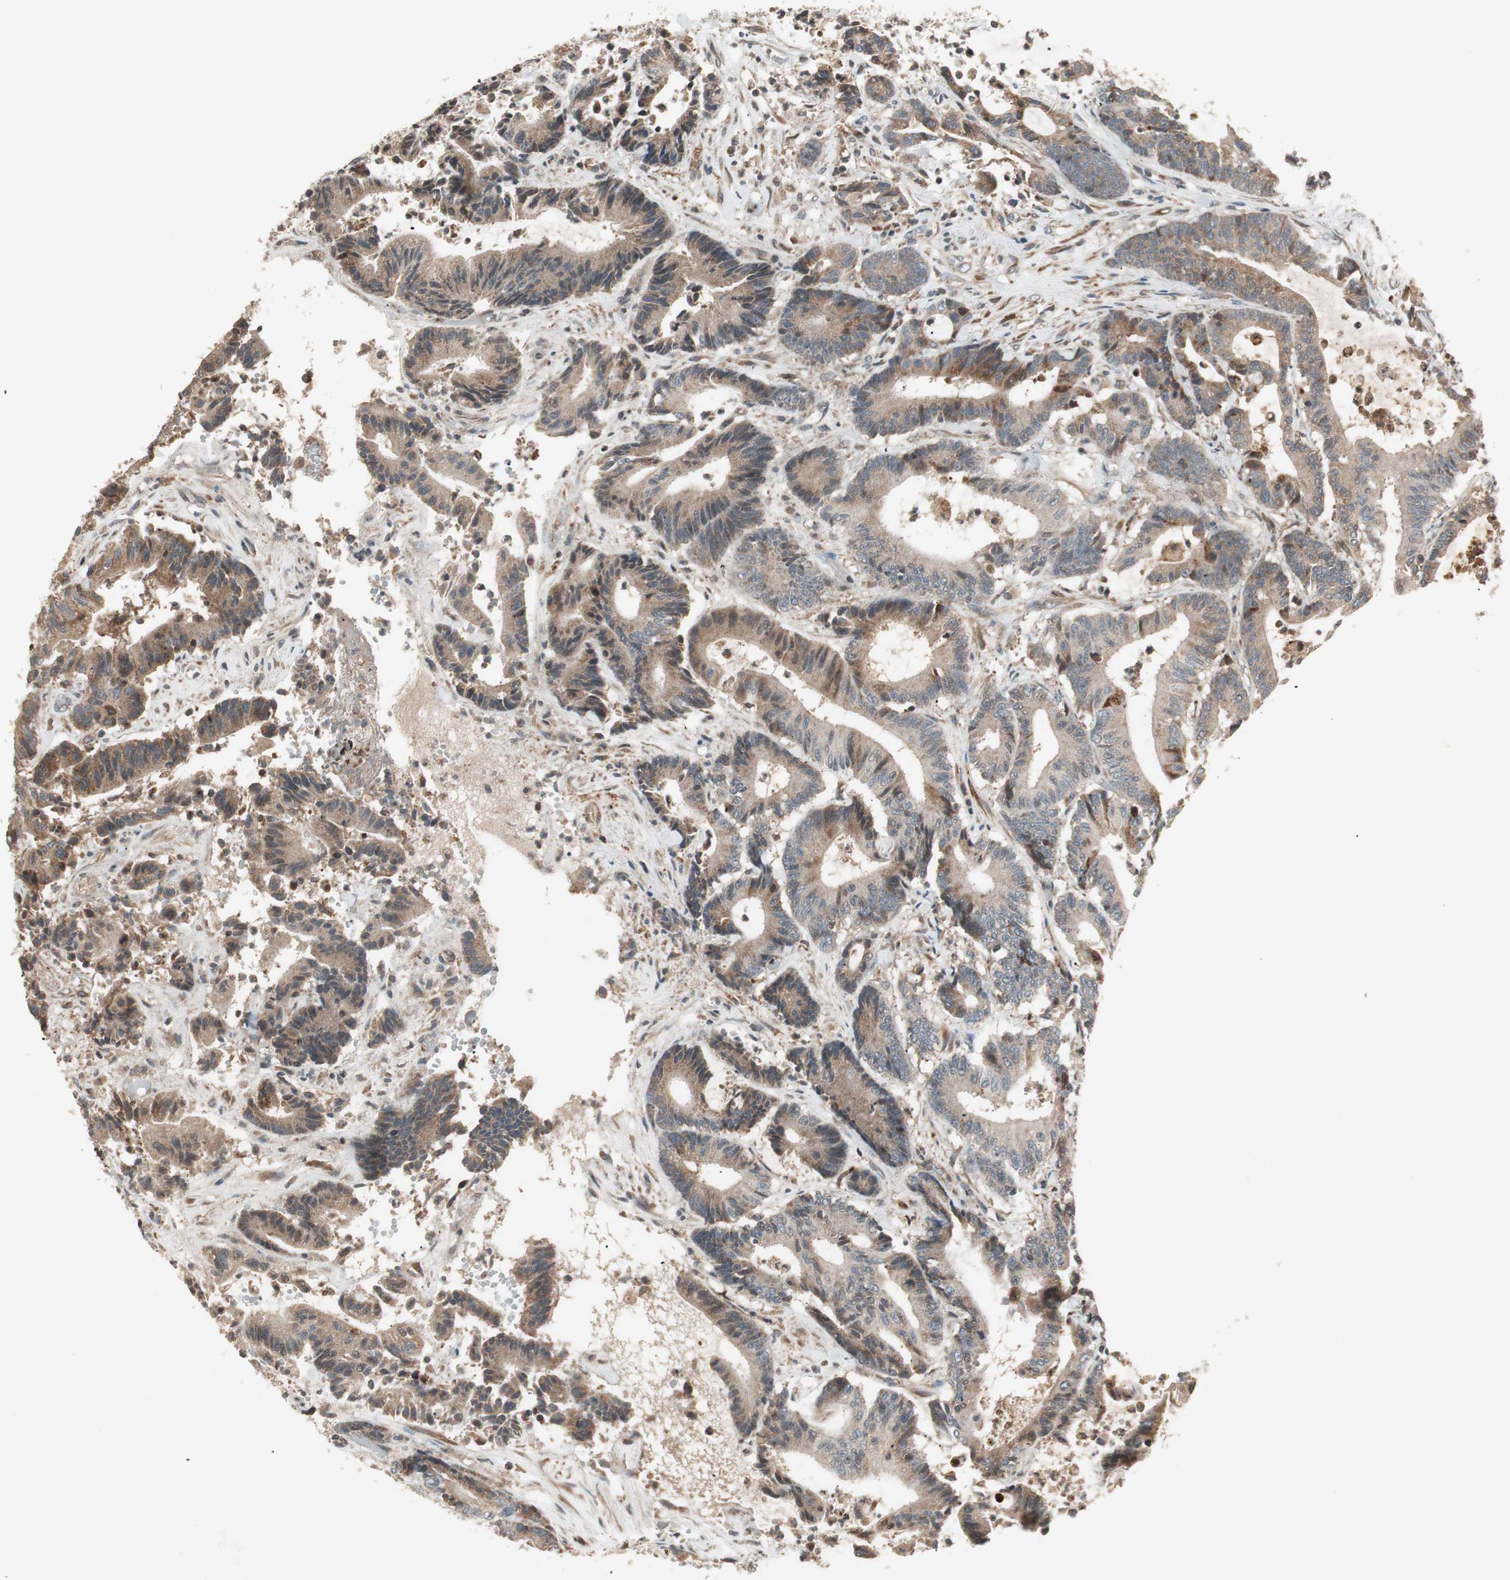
{"staining": {"intensity": "moderate", "quantity": ">75%", "location": "cytoplasmic/membranous"}, "tissue": "colorectal cancer", "cell_type": "Tumor cells", "image_type": "cancer", "snomed": [{"axis": "morphology", "description": "Adenocarcinoma, NOS"}, {"axis": "topography", "description": "Colon"}], "caption": "Immunohistochemistry (IHC) (DAB (3,3'-diaminobenzidine)) staining of human colorectal cancer reveals moderate cytoplasmic/membranous protein staining in approximately >75% of tumor cells.", "gene": "SFRP1", "patient": {"sex": "female", "age": 84}}